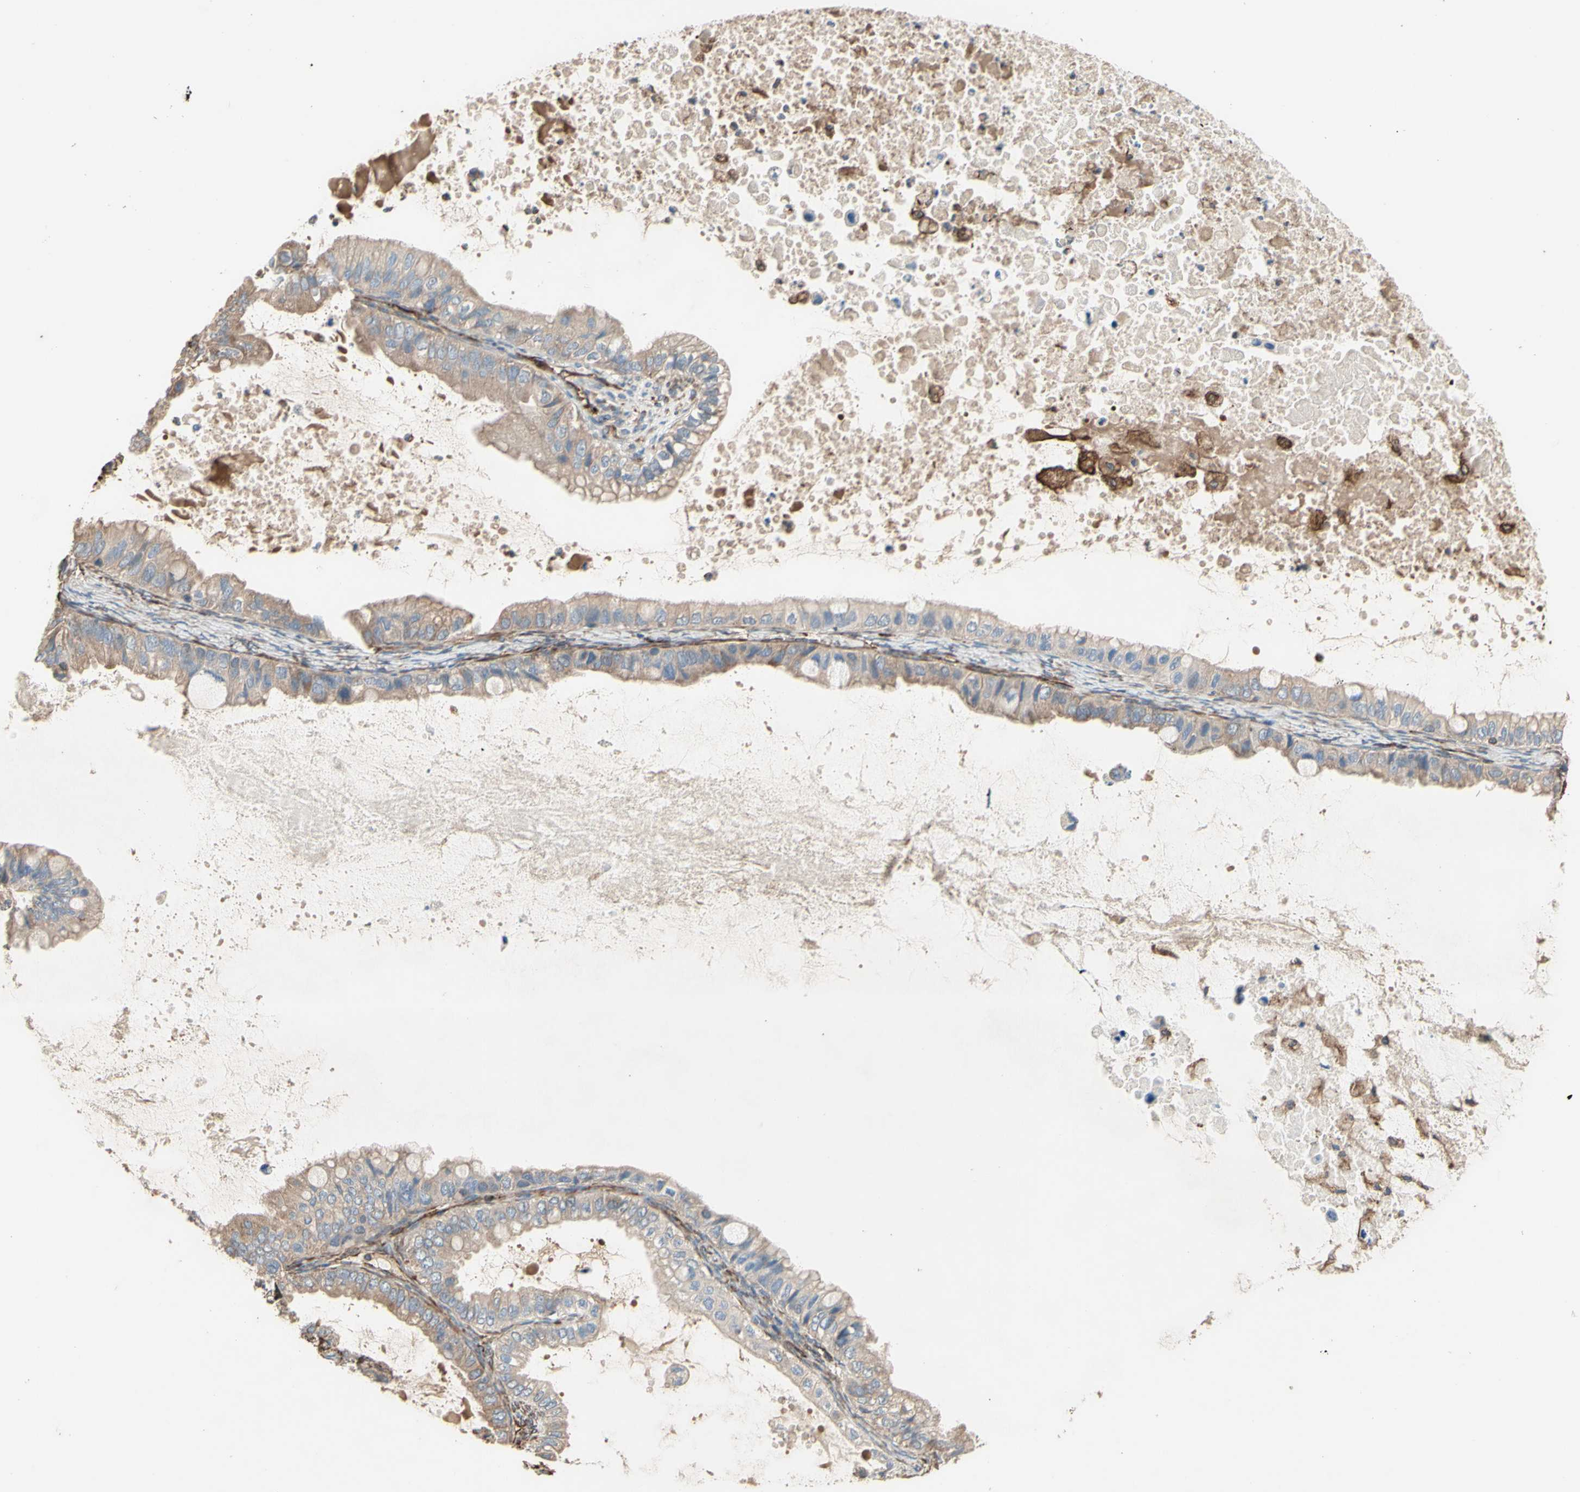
{"staining": {"intensity": "weak", "quantity": "25%-75%", "location": "cytoplasmic/membranous"}, "tissue": "ovarian cancer", "cell_type": "Tumor cells", "image_type": "cancer", "snomed": [{"axis": "morphology", "description": "Cystadenocarcinoma, mucinous, NOS"}, {"axis": "topography", "description": "Ovary"}], "caption": "Mucinous cystadenocarcinoma (ovarian) stained with a brown dye displays weak cytoplasmic/membranous positive positivity in about 25%-75% of tumor cells.", "gene": "TRAF2", "patient": {"sex": "female", "age": 80}}